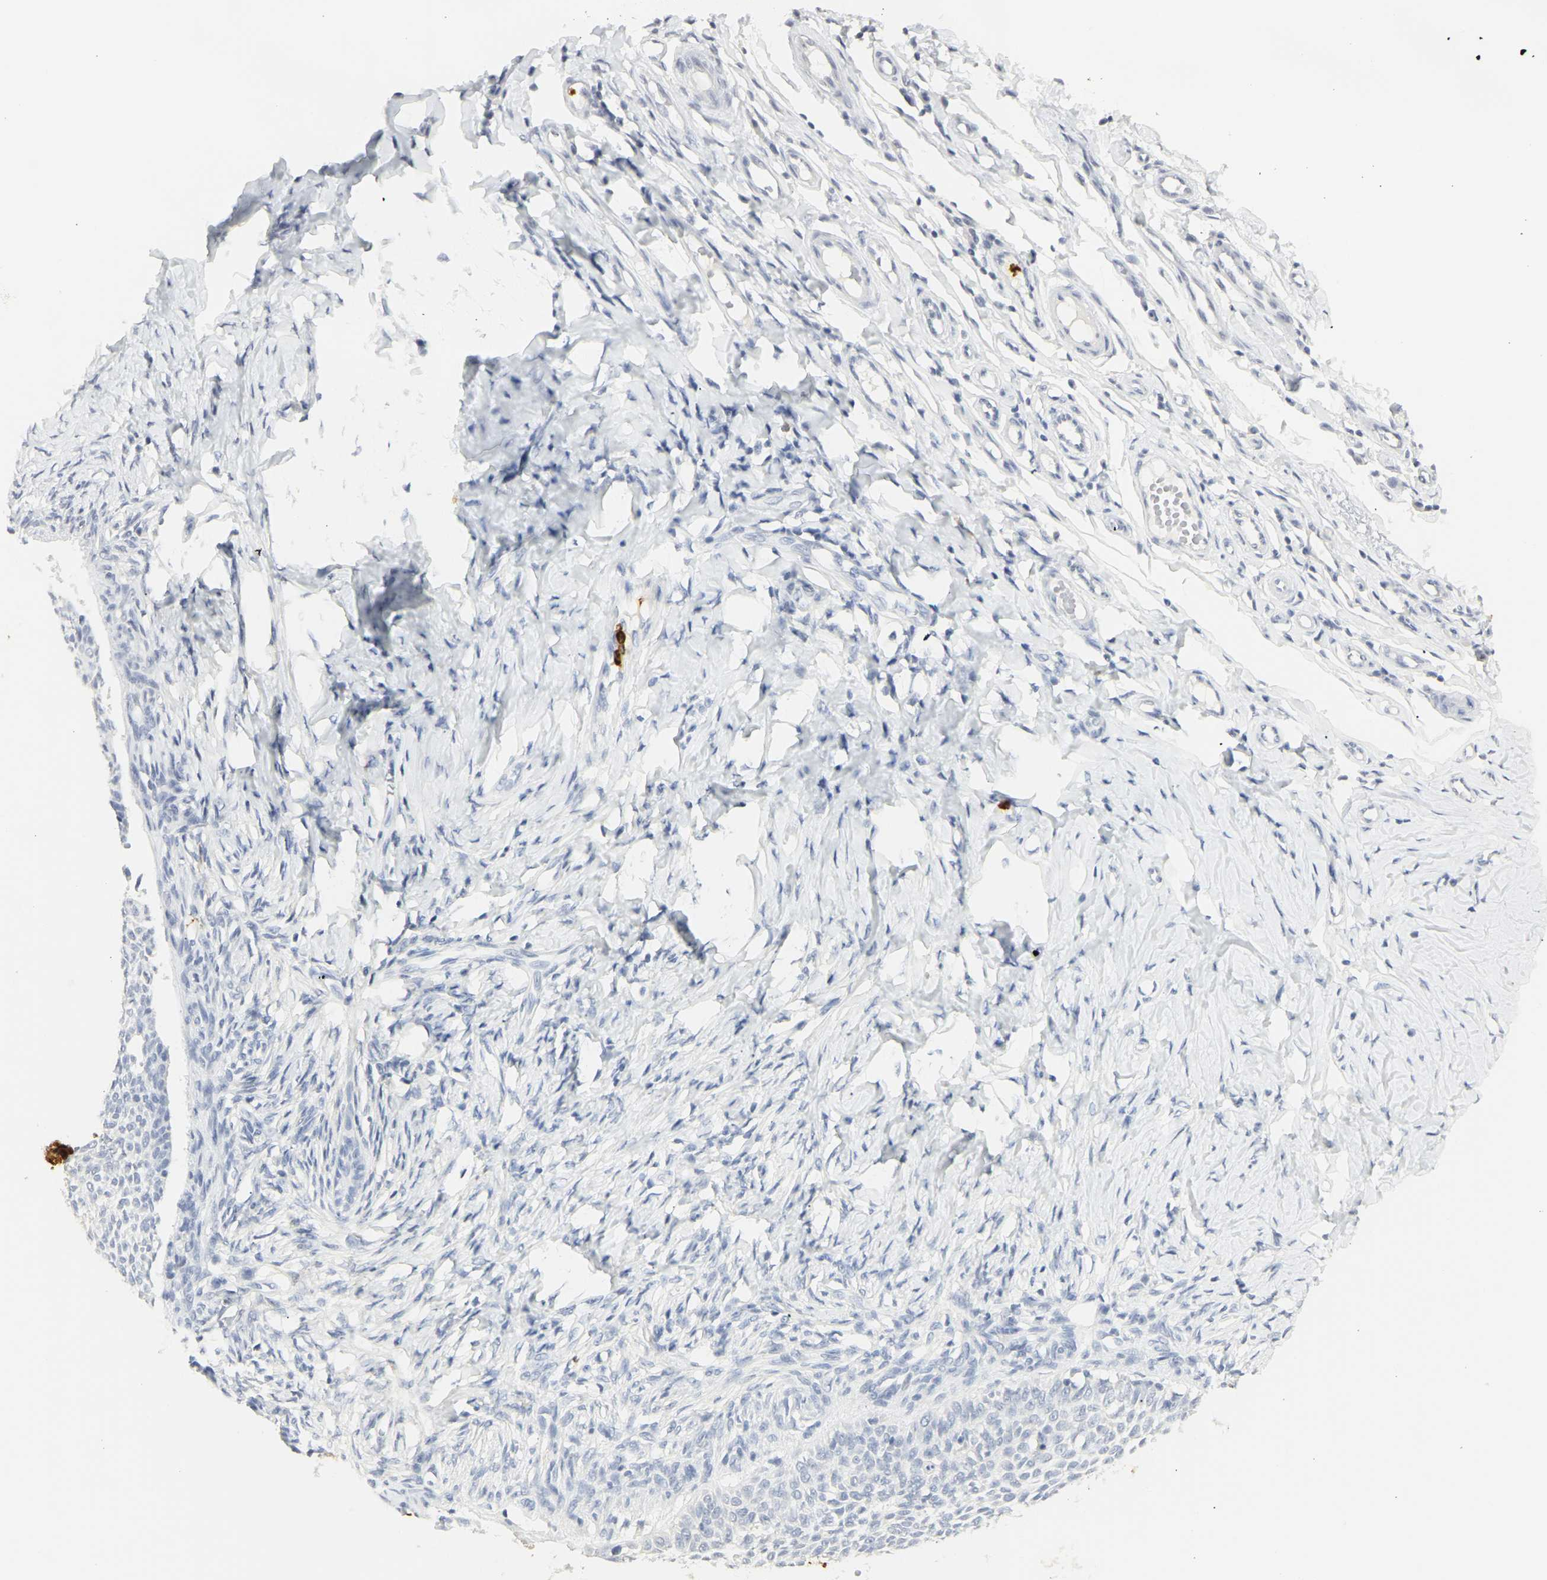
{"staining": {"intensity": "negative", "quantity": "none", "location": "none"}, "tissue": "skin cancer", "cell_type": "Tumor cells", "image_type": "cancer", "snomed": [{"axis": "morphology", "description": "Normal tissue, NOS"}, {"axis": "morphology", "description": "Basal cell carcinoma"}, {"axis": "topography", "description": "Skin"}], "caption": "An IHC histopathology image of skin cancer (basal cell carcinoma) is shown. There is no staining in tumor cells of skin cancer (basal cell carcinoma). (Brightfield microscopy of DAB (3,3'-diaminobenzidine) immunohistochemistry (IHC) at high magnification).", "gene": "CEACAM5", "patient": {"sex": "male", "age": 87}}